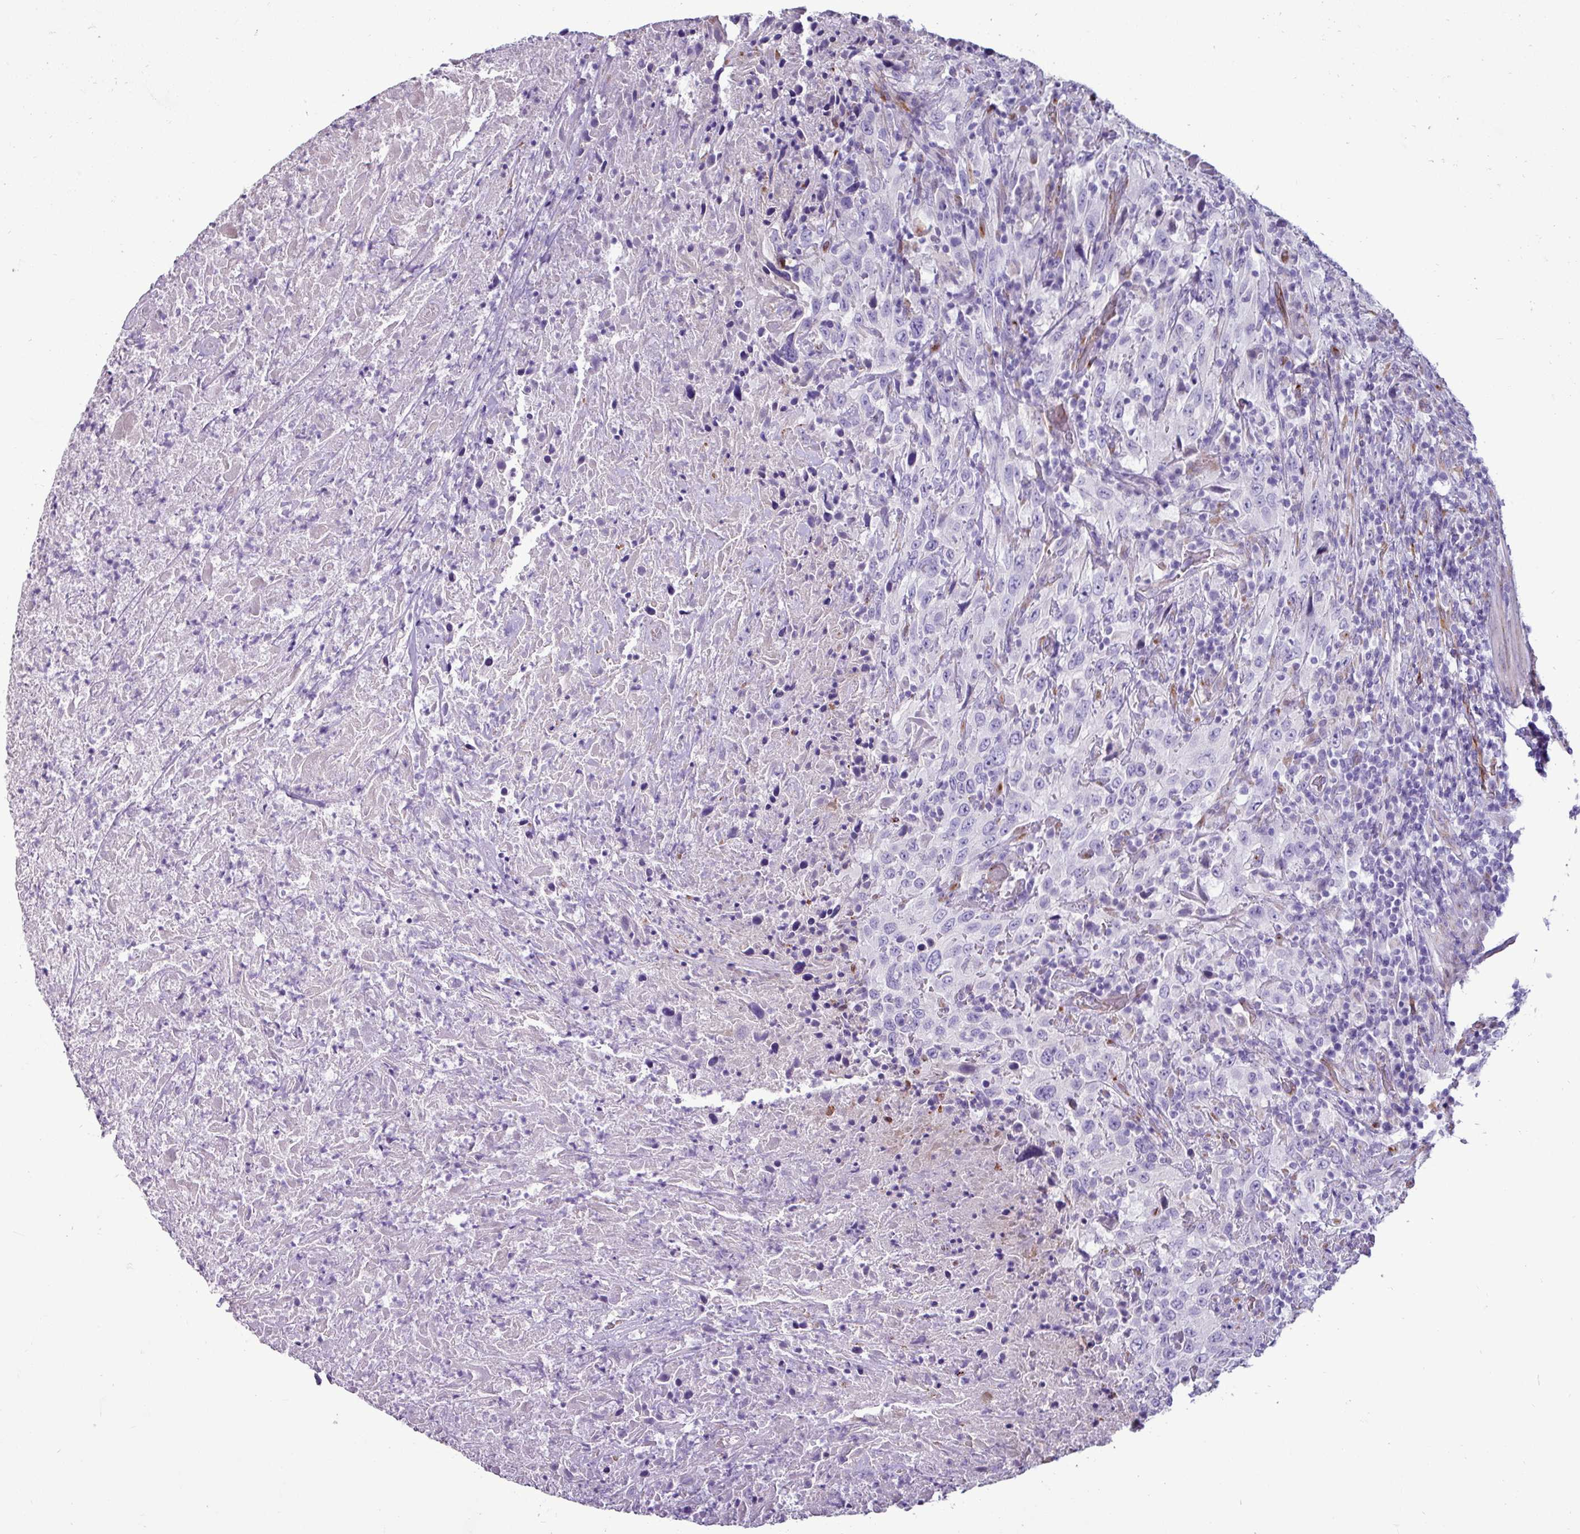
{"staining": {"intensity": "negative", "quantity": "none", "location": "none"}, "tissue": "urothelial cancer", "cell_type": "Tumor cells", "image_type": "cancer", "snomed": [{"axis": "morphology", "description": "Urothelial carcinoma, High grade"}, {"axis": "topography", "description": "Urinary bladder"}], "caption": "IHC image of neoplastic tissue: human urothelial cancer stained with DAB (3,3'-diaminobenzidine) reveals no significant protein expression in tumor cells.", "gene": "PPP1R35", "patient": {"sex": "male", "age": 61}}